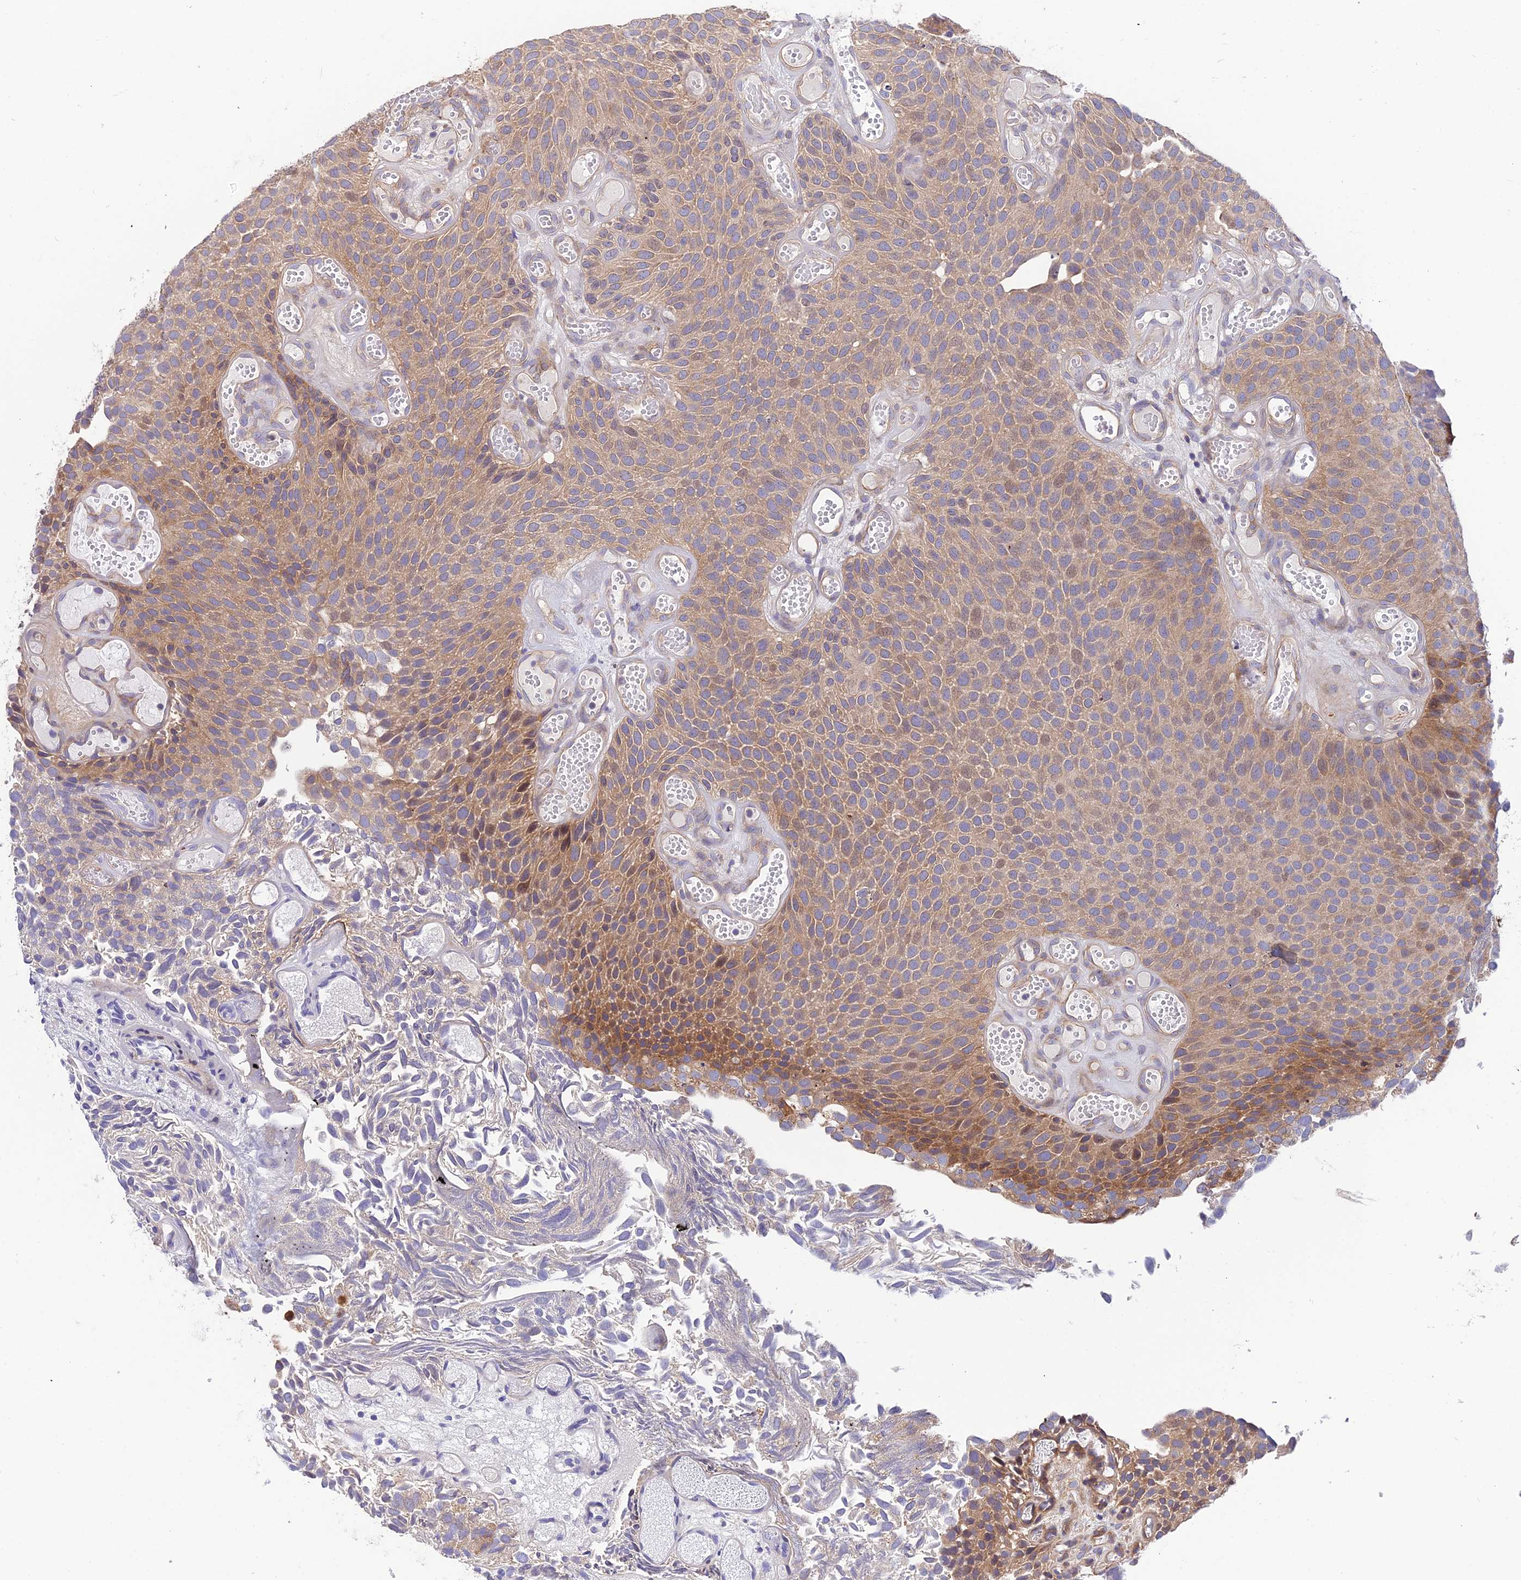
{"staining": {"intensity": "moderate", "quantity": "25%-75%", "location": "cytoplasmic/membranous"}, "tissue": "urothelial cancer", "cell_type": "Tumor cells", "image_type": "cancer", "snomed": [{"axis": "morphology", "description": "Urothelial carcinoma, Low grade"}, {"axis": "topography", "description": "Urinary bladder"}], "caption": "The micrograph demonstrates immunohistochemical staining of urothelial cancer. There is moderate cytoplasmic/membranous expression is present in about 25%-75% of tumor cells.", "gene": "TRIM43B", "patient": {"sex": "male", "age": 89}}